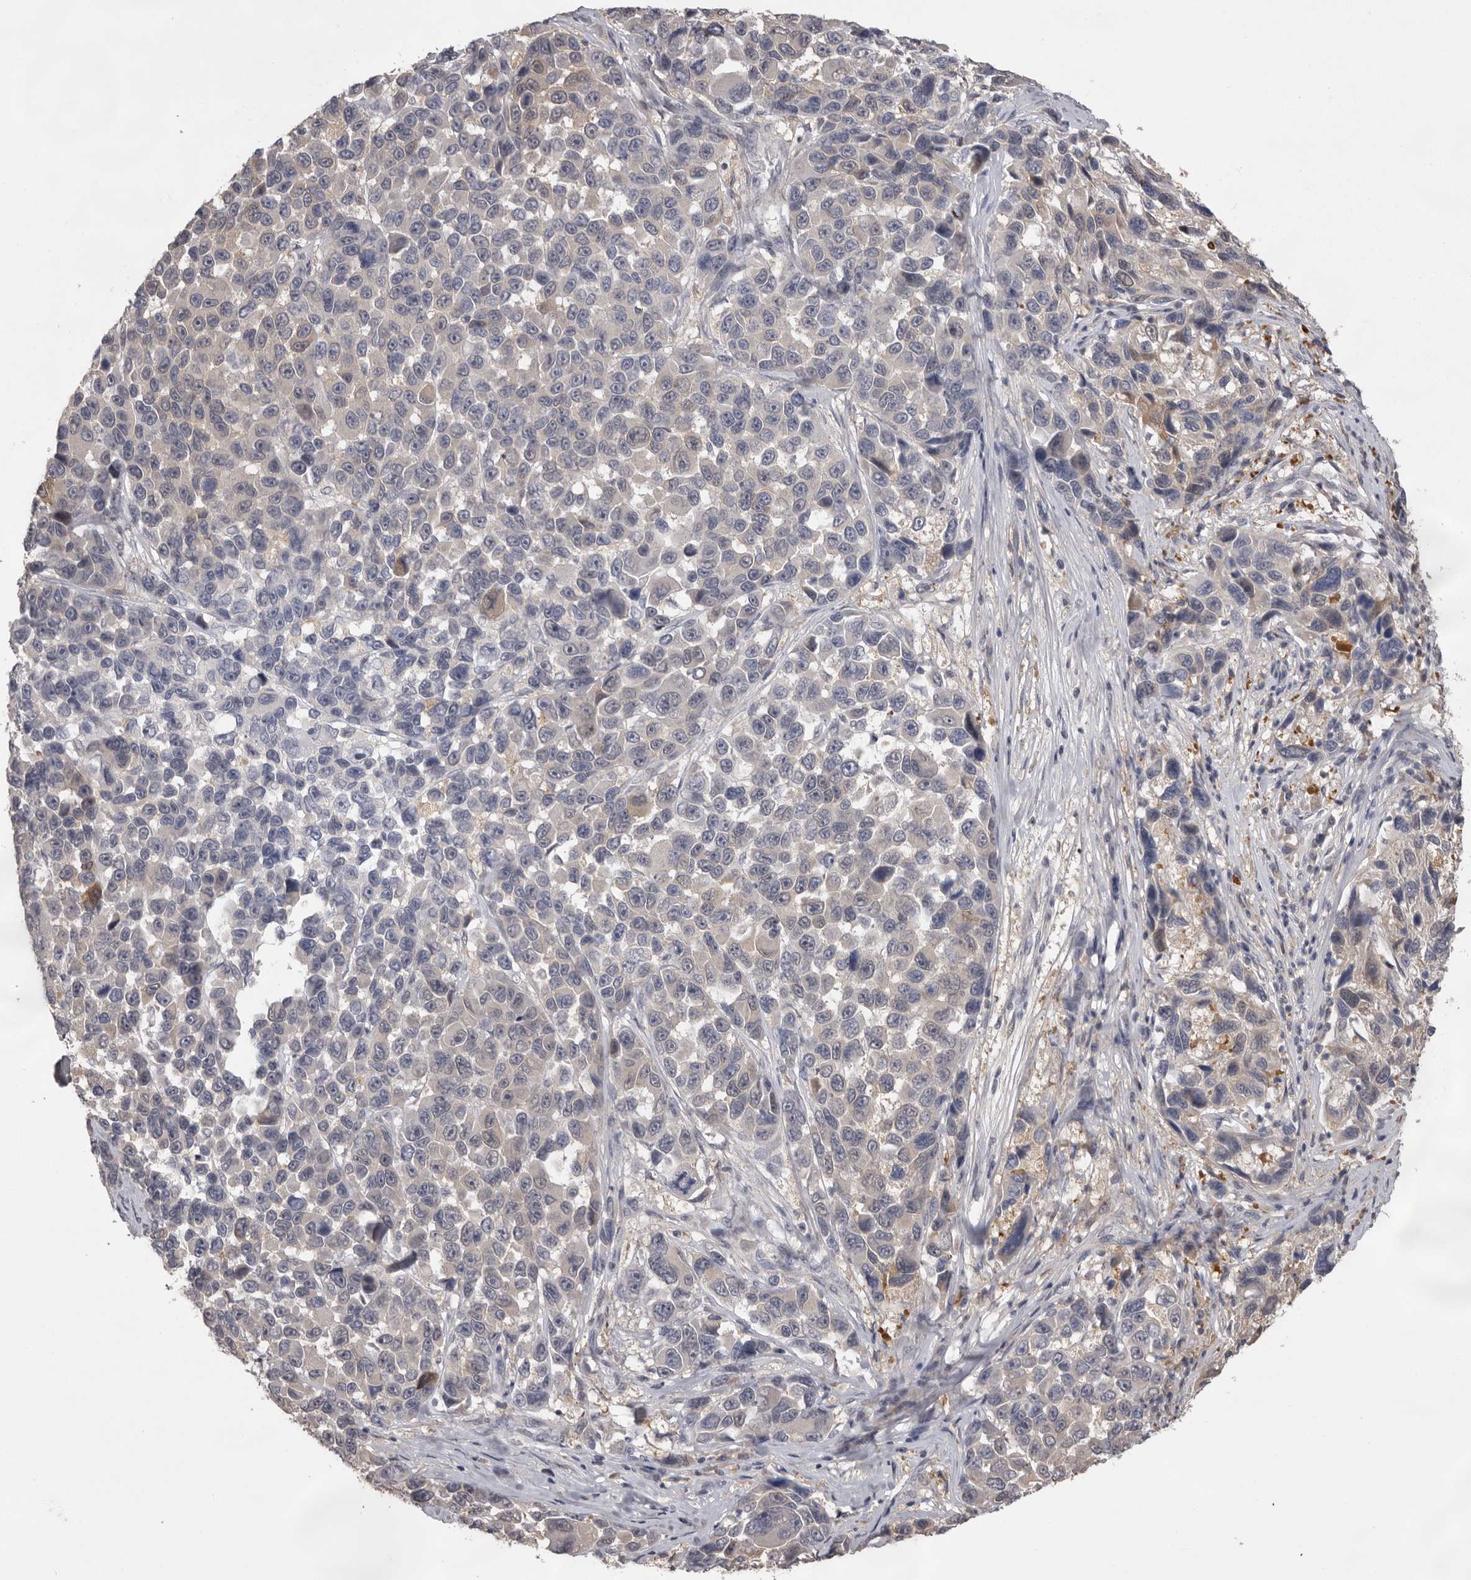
{"staining": {"intensity": "negative", "quantity": "none", "location": "none"}, "tissue": "melanoma", "cell_type": "Tumor cells", "image_type": "cancer", "snomed": [{"axis": "morphology", "description": "Malignant melanoma, NOS"}, {"axis": "topography", "description": "Skin"}], "caption": "DAB immunohistochemical staining of melanoma demonstrates no significant staining in tumor cells.", "gene": "MDH1", "patient": {"sex": "male", "age": 53}}